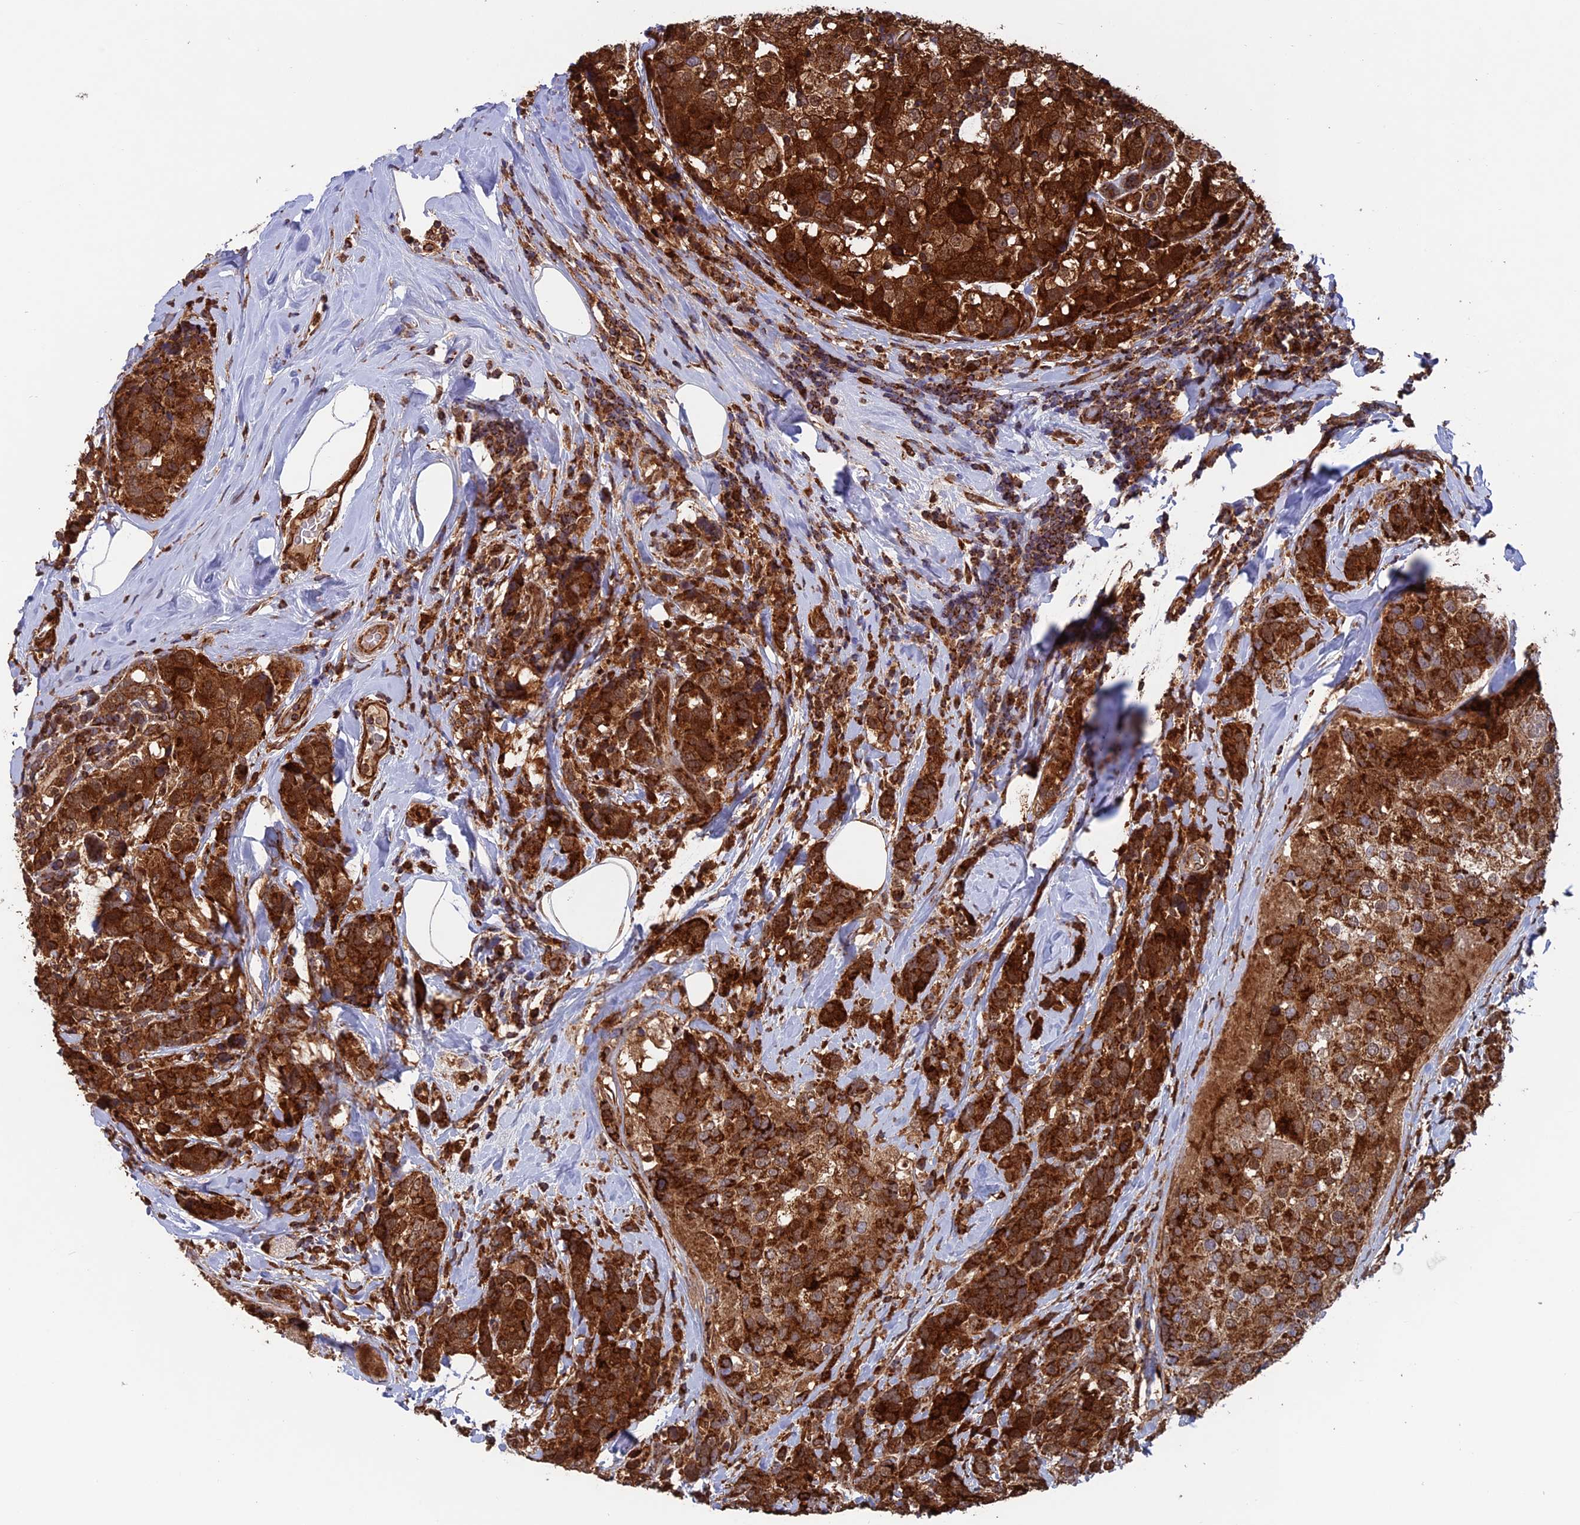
{"staining": {"intensity": "strong", "quantity": ">75%", "location": "cytoplasmic/membranous"}, "tissue": "breast cancer", "cell_type": "Tumor cells", "image_type": "cancer", "snomed": [{"axis": "morphology", "description": "Lobular carcinoma"}, {"axis": "topography", "description": "Breast"}], "caption": "High-power microscopy captured an immunohistochemistry histopathology image of breast lobular carcinoma, revealing strong cytoplasmic/membranous positivity in approximately >75% of tumor cells.", "gene": "DTYMK", "patient": {"sex": "female", "age": 59}}